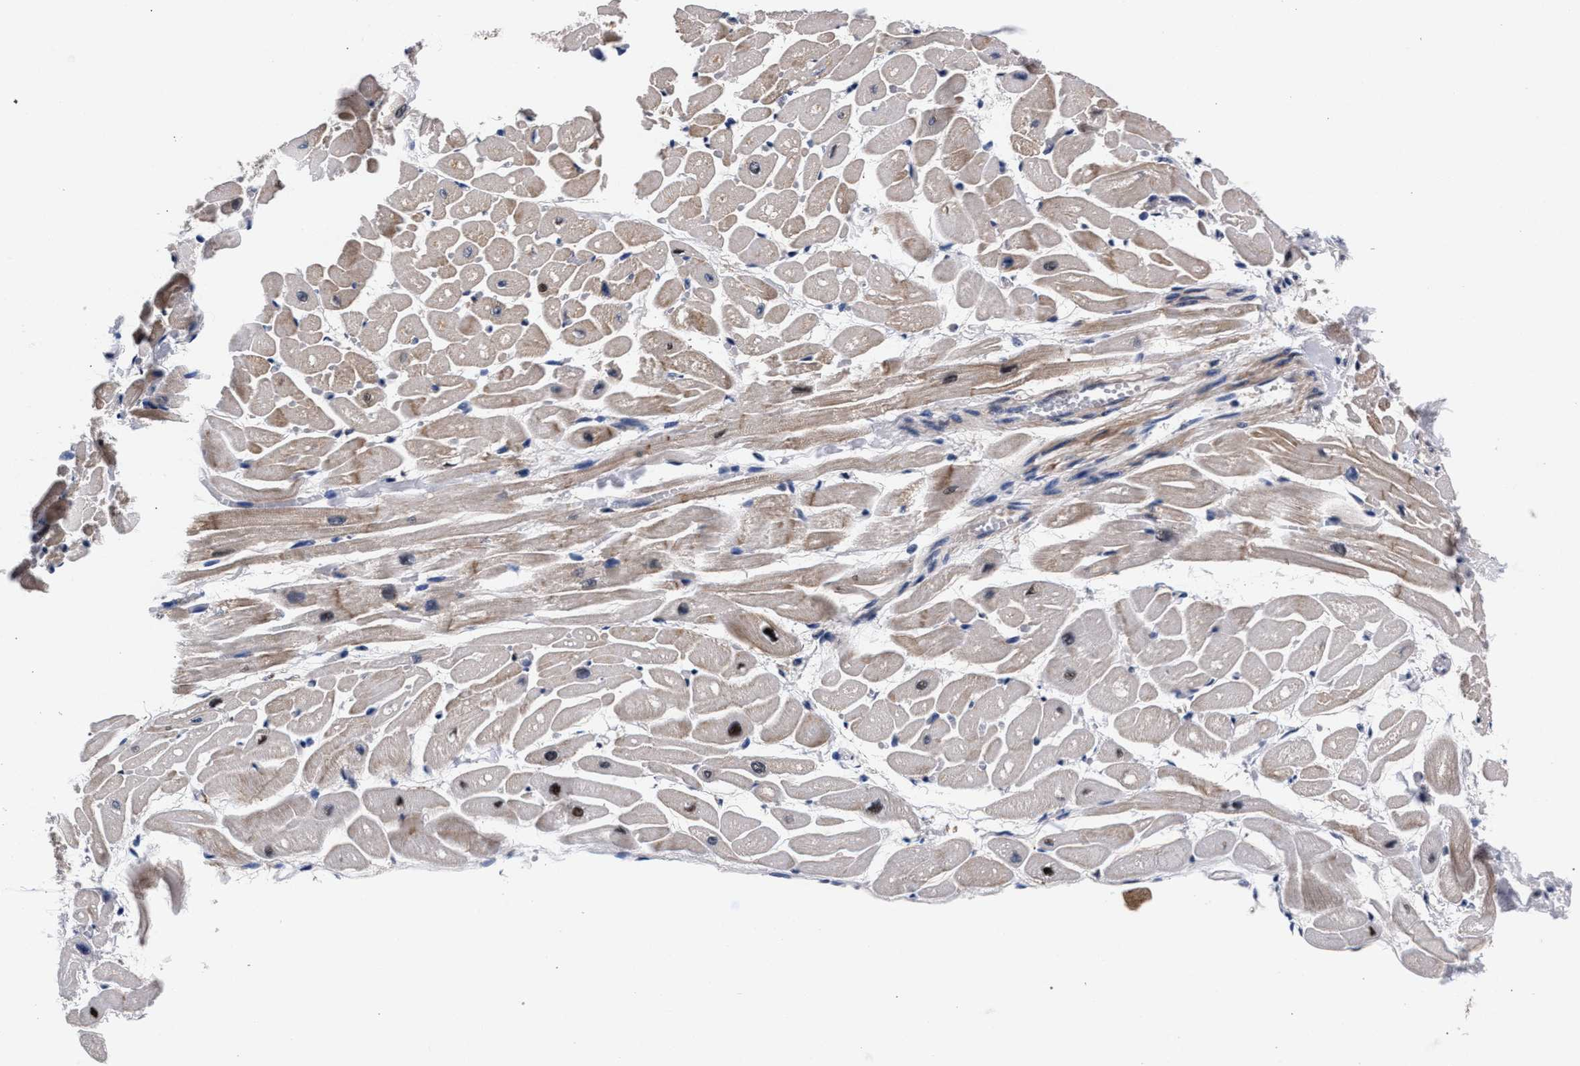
{"staining": {"intensity": "moderate", "quantity": "25%-75%", "location": "cytoplasmic/membranous,nuclear"}, "tissue": "heart muscle", "cell_type": "Cardiomyocytes", "image_type": "normal", "snomed": [{"axis": "morphology", "description": "Normal tissue, NOS"}, {"axis": "topography", "description": "Heart"}], "caption": "A high-resolution photomicrograph shows immunohistochemistry staining of benign heart muscle, which demonstrates moderate cytoplasmic/membranous,nuclear staining in approximately 25%-75% of cardiomyocytes.", "gene": "ZNF462", "patient": {"sex": "male", "age": 45}}